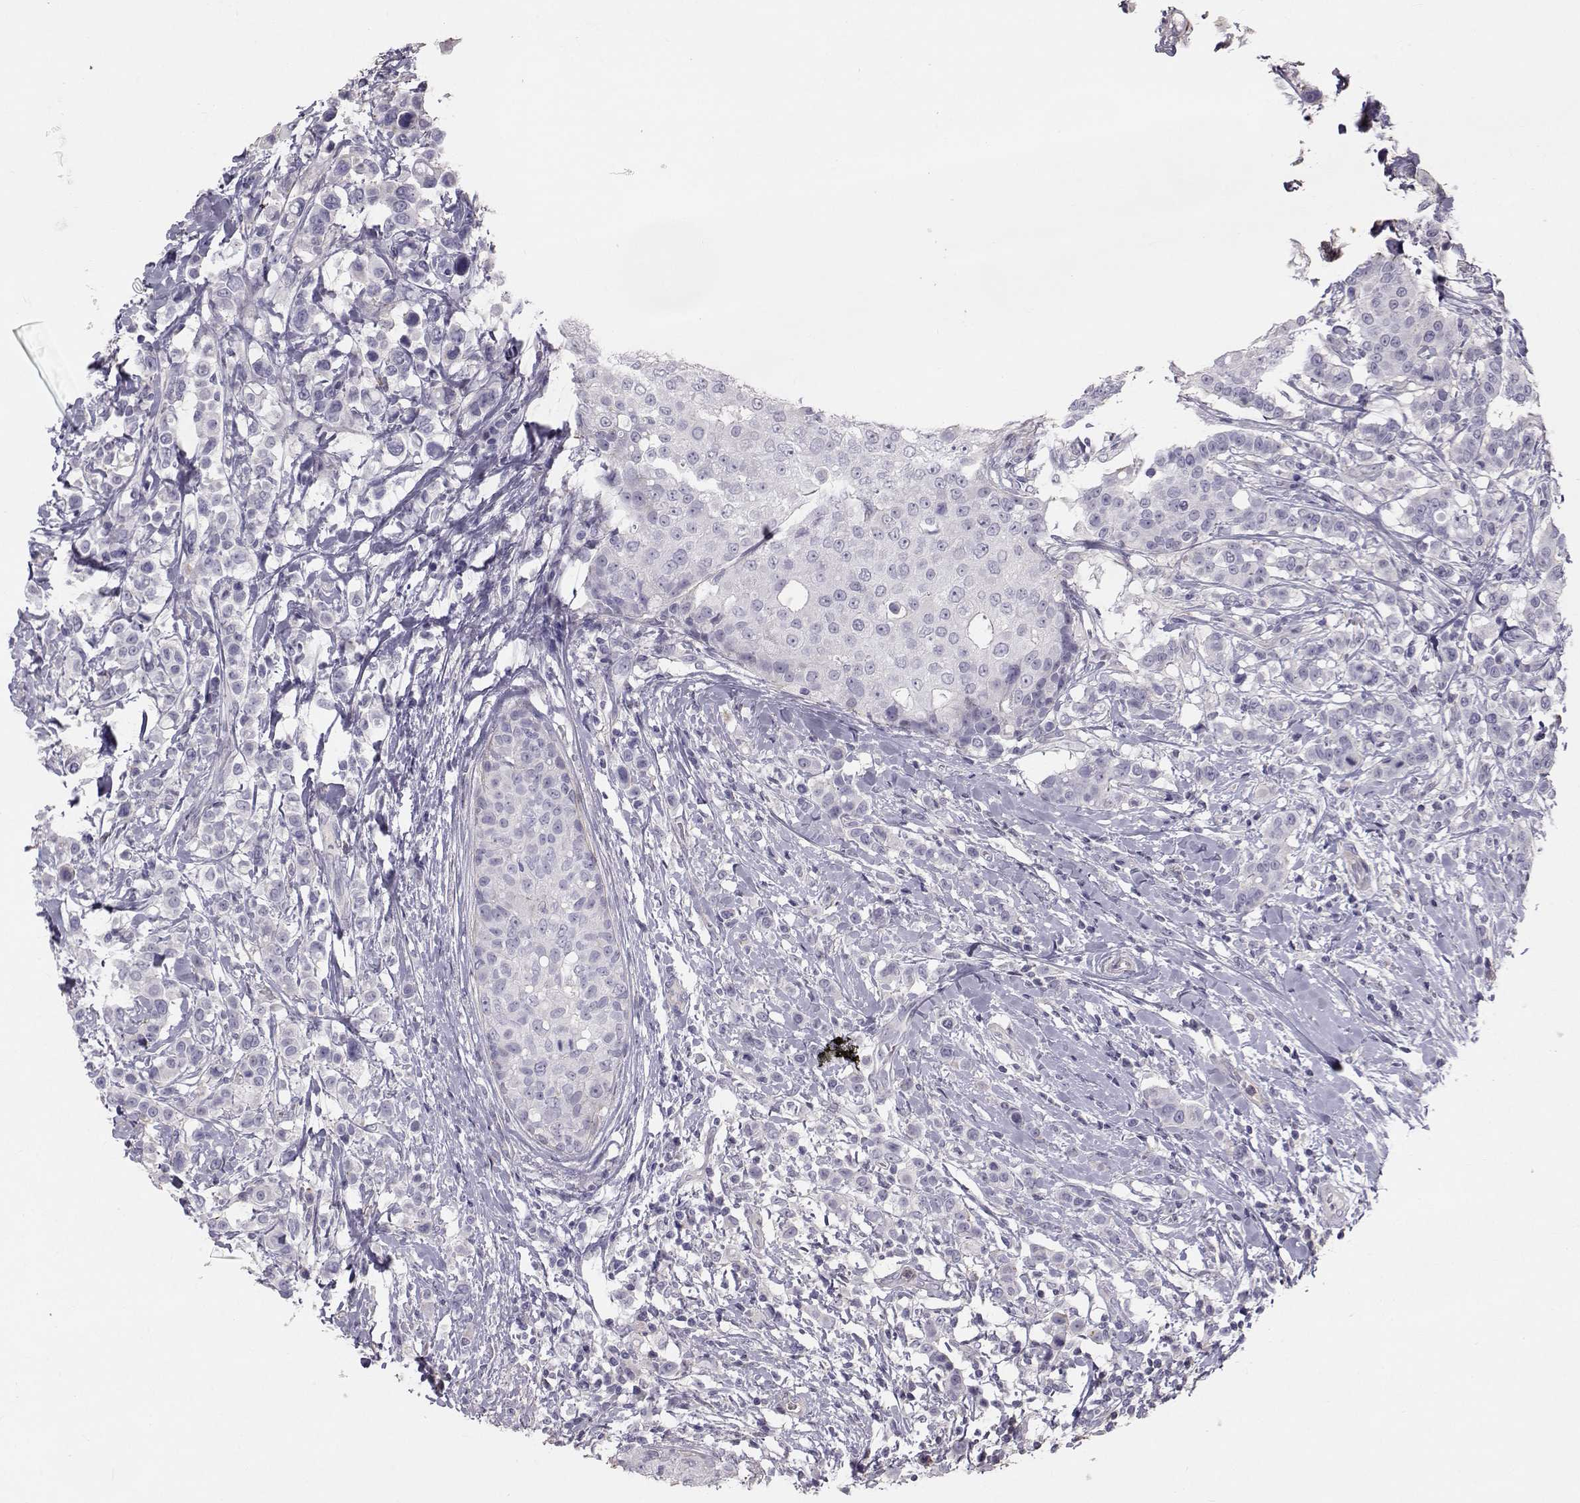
{"staining": {"intensity": "negative", "quantity": "none", "location": "none"}, "tissue": "breast cancer", "cell_type": "Tumor cells", "image_type": "cancer", "snomed": [{"axis": "morphology", "description": "Duct carcinoma"}, {"axis": "topography", "description": "Breast"}], "caption": "The photomicrograph shows no staining of tumor cells in breast cancer (invasive ductal carcinoma). (Stains: DAB (3,3'-diaminobenzidine) immunohistochemistry with hematoxylin counter stain, Microscopy: brightfield microscopy at high magnification).", "gene": "GARIN3", "patient": {"sex": "female", "age": 27}}